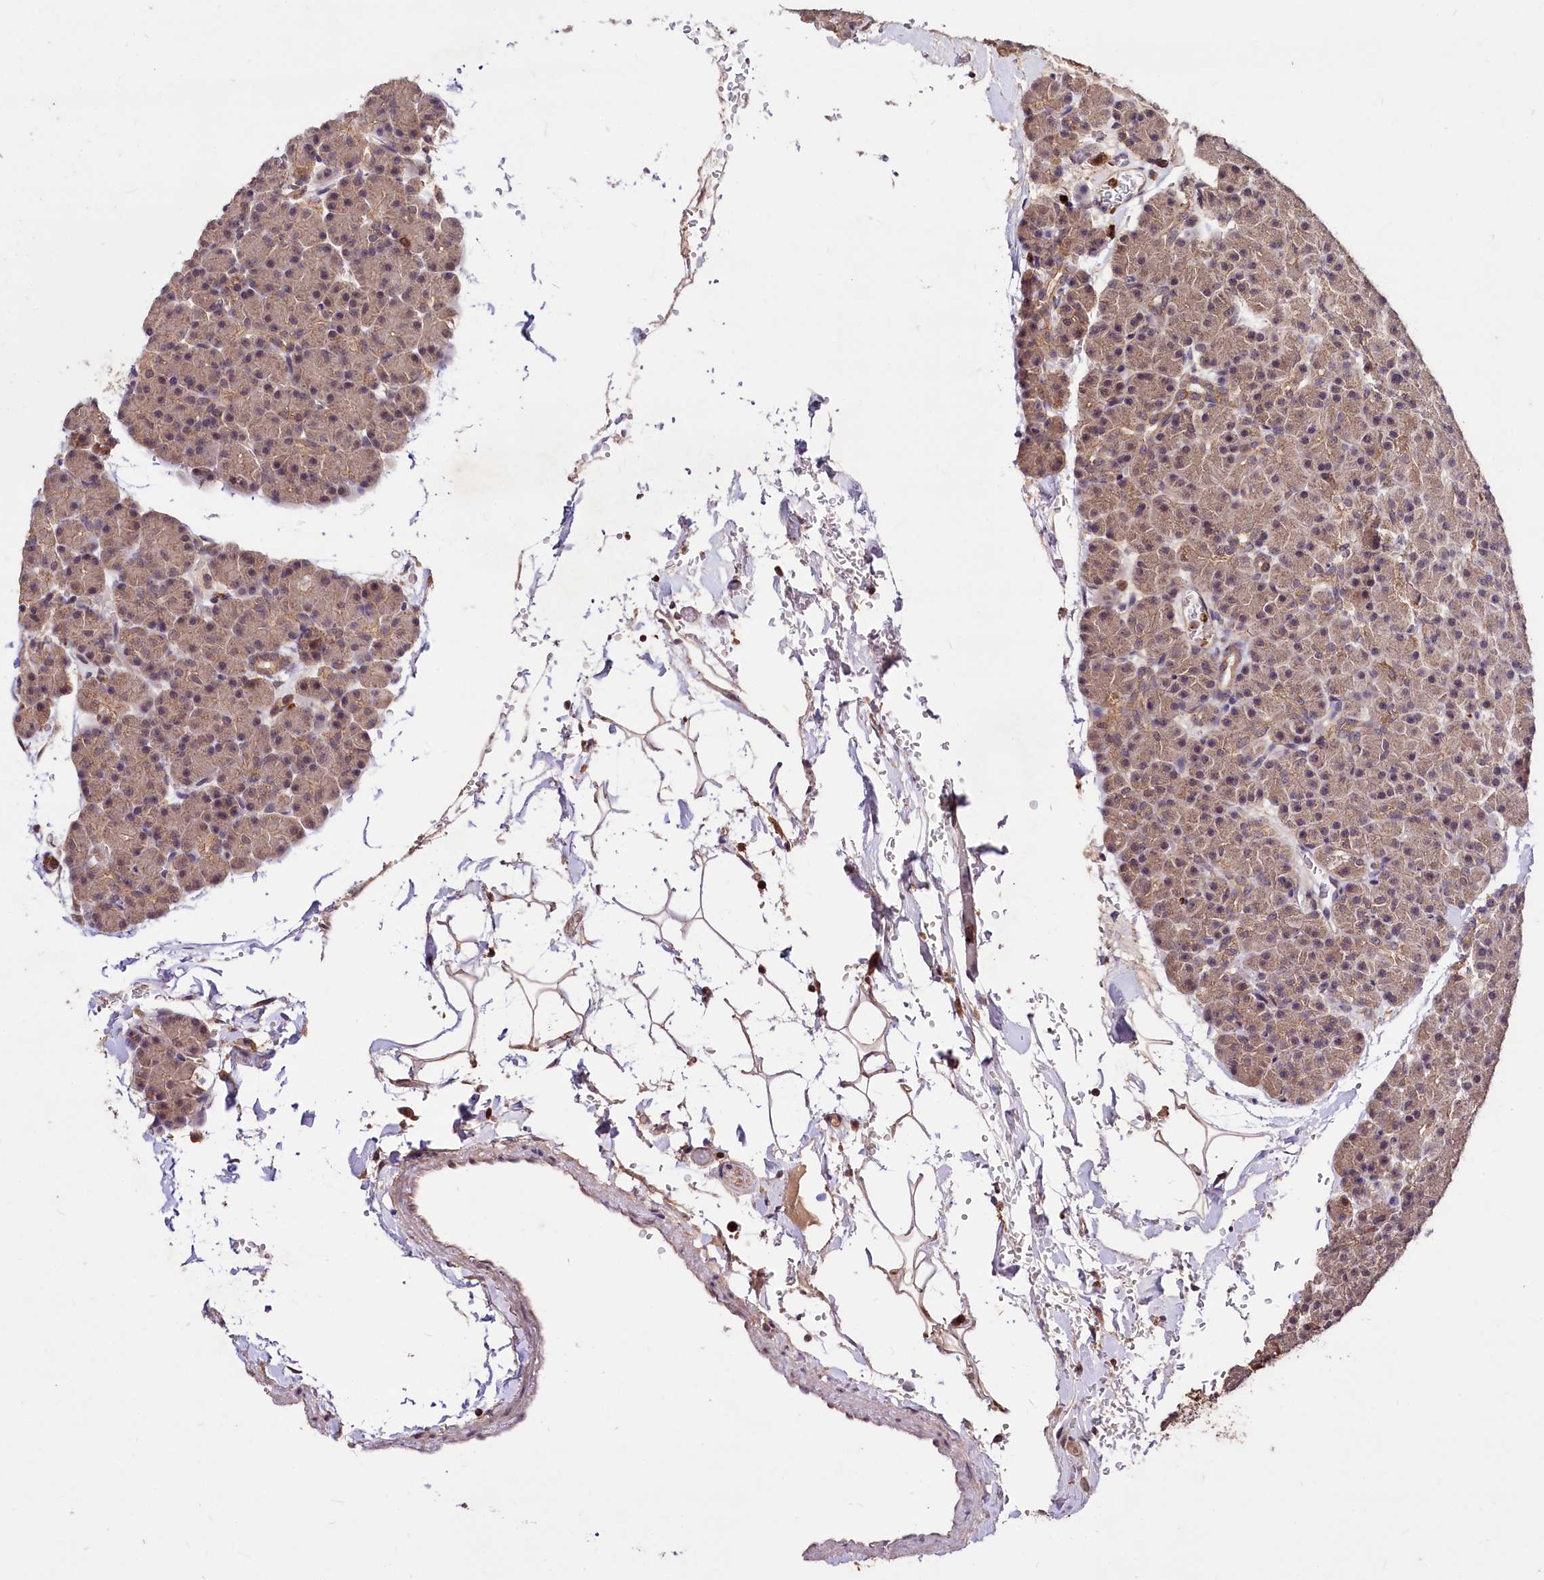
{"staining": {"intensity": "moderate", "quantity": ">75%", "location": "cytoplasmic/membranous"}, "tissue": "pancreas", "cell_type": "Exocrine glandular cells", "image_type": "normal", "snomed": [{"axis": "morphology", "description": "Normal tissue, NOS"}, {"axis": "topography", "description": "Pancreas"}], "caption": "Protein expression analysis of benign pancreas displays moderate cytoplasmic/membranous staining in approximately >75% of exocrine glandular cells.", "gene": "KLRB1", "patient": {"sex": "female", "age": 43}}